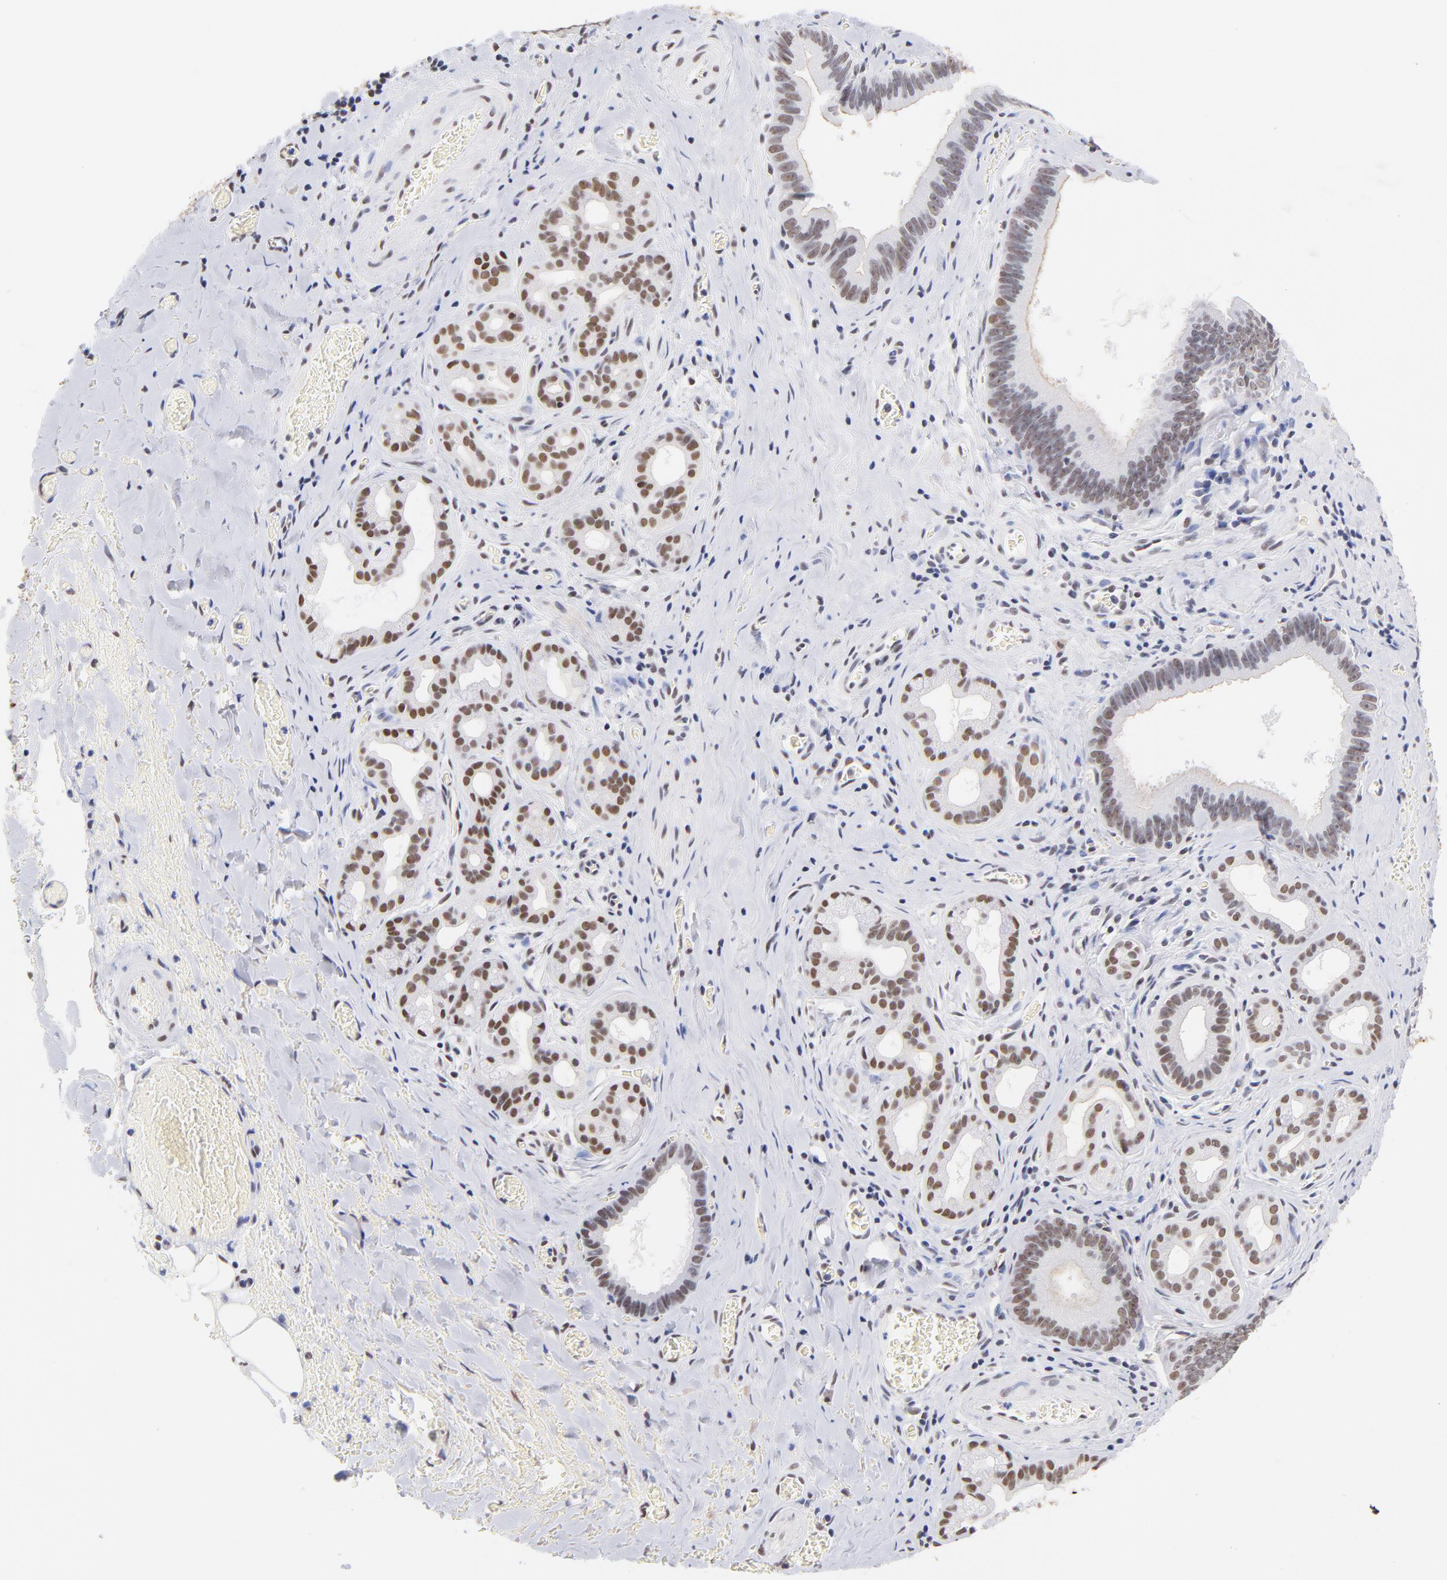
{"staining": {"intensity": "moderate", "quantity": ">75%", "location": "nuclear"}, "tissue": "liver cancer", "cell_type": "Tumor cells", "image_type": "cancer", "snomed": [{"axis": "morphology", "description": "Cholangiocarcinoma"}, {"axis": "topography", "description": "Liver"}], "caption": "The image exhibits a brown stain indicating the presence of a protein in the nuclear of tumor cells in cholangiocarcinoma (liver).", "gene": "ZNF74", "patient": {"sex": "female", "age": 55}}